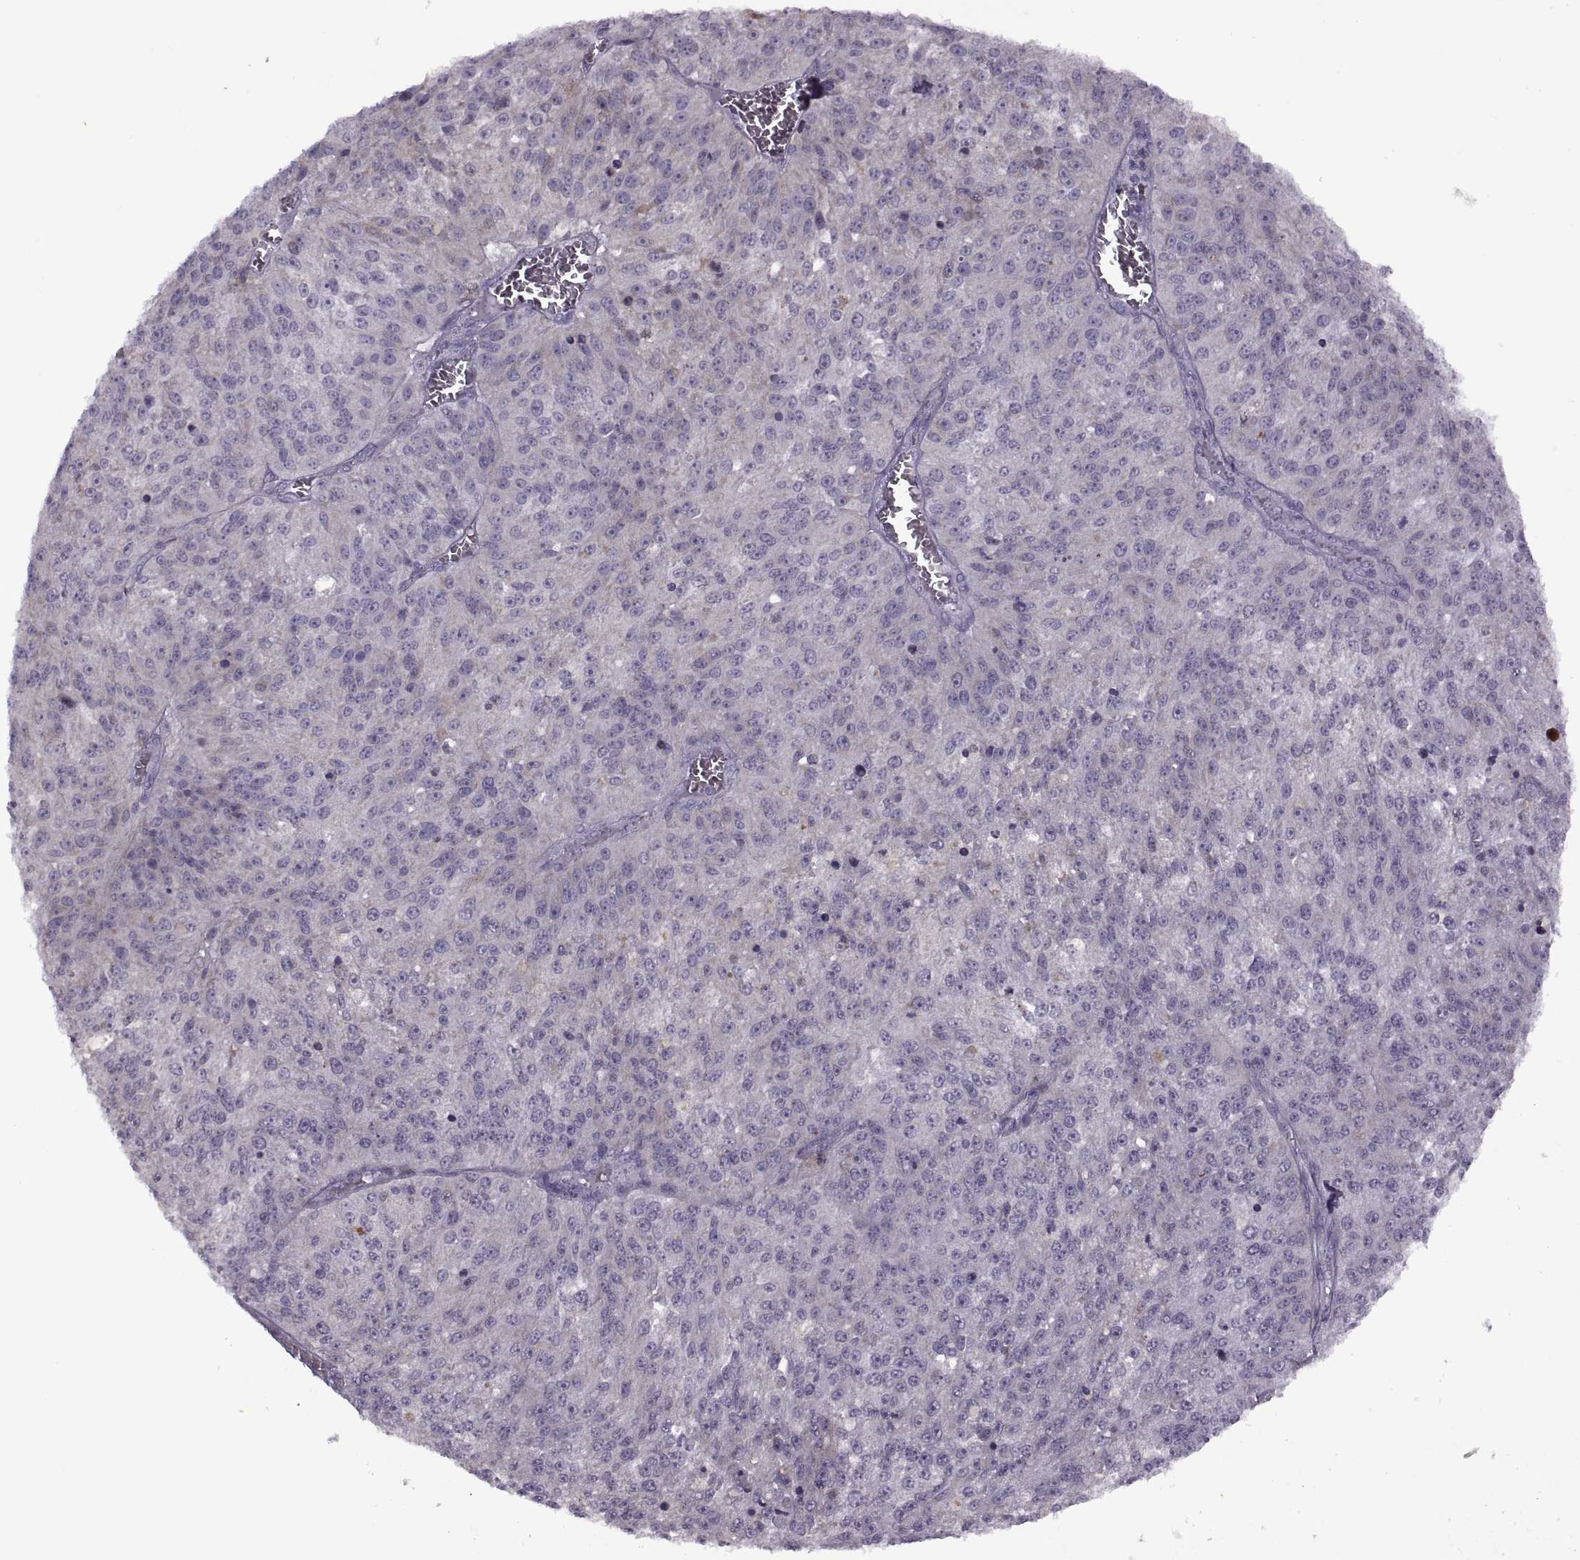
{"staining": {"intensity": "negative", "quantity": "none", "location": "none"}, "tissue": "melanoma", "cell_type": "Tumor cells", "image_type": "cancer", "snomed": [{"axis": "morphology", "description": "Malignant melanoma, Metastatic site"}, {"axis": "topography", "description": "Lymph node"}], "caption": "Melanoma was stained to show a protein in brown. There is no significant expression in tumor cells. (Stains: DAB (3,3'-diaminobenzidine) immunohistochemistry with hematoxylin counter stain, Microscopy: brightfield microscopy at high magnification).", "gene": "RIPK4", "patient": {"sex": "female", "age": 64}}